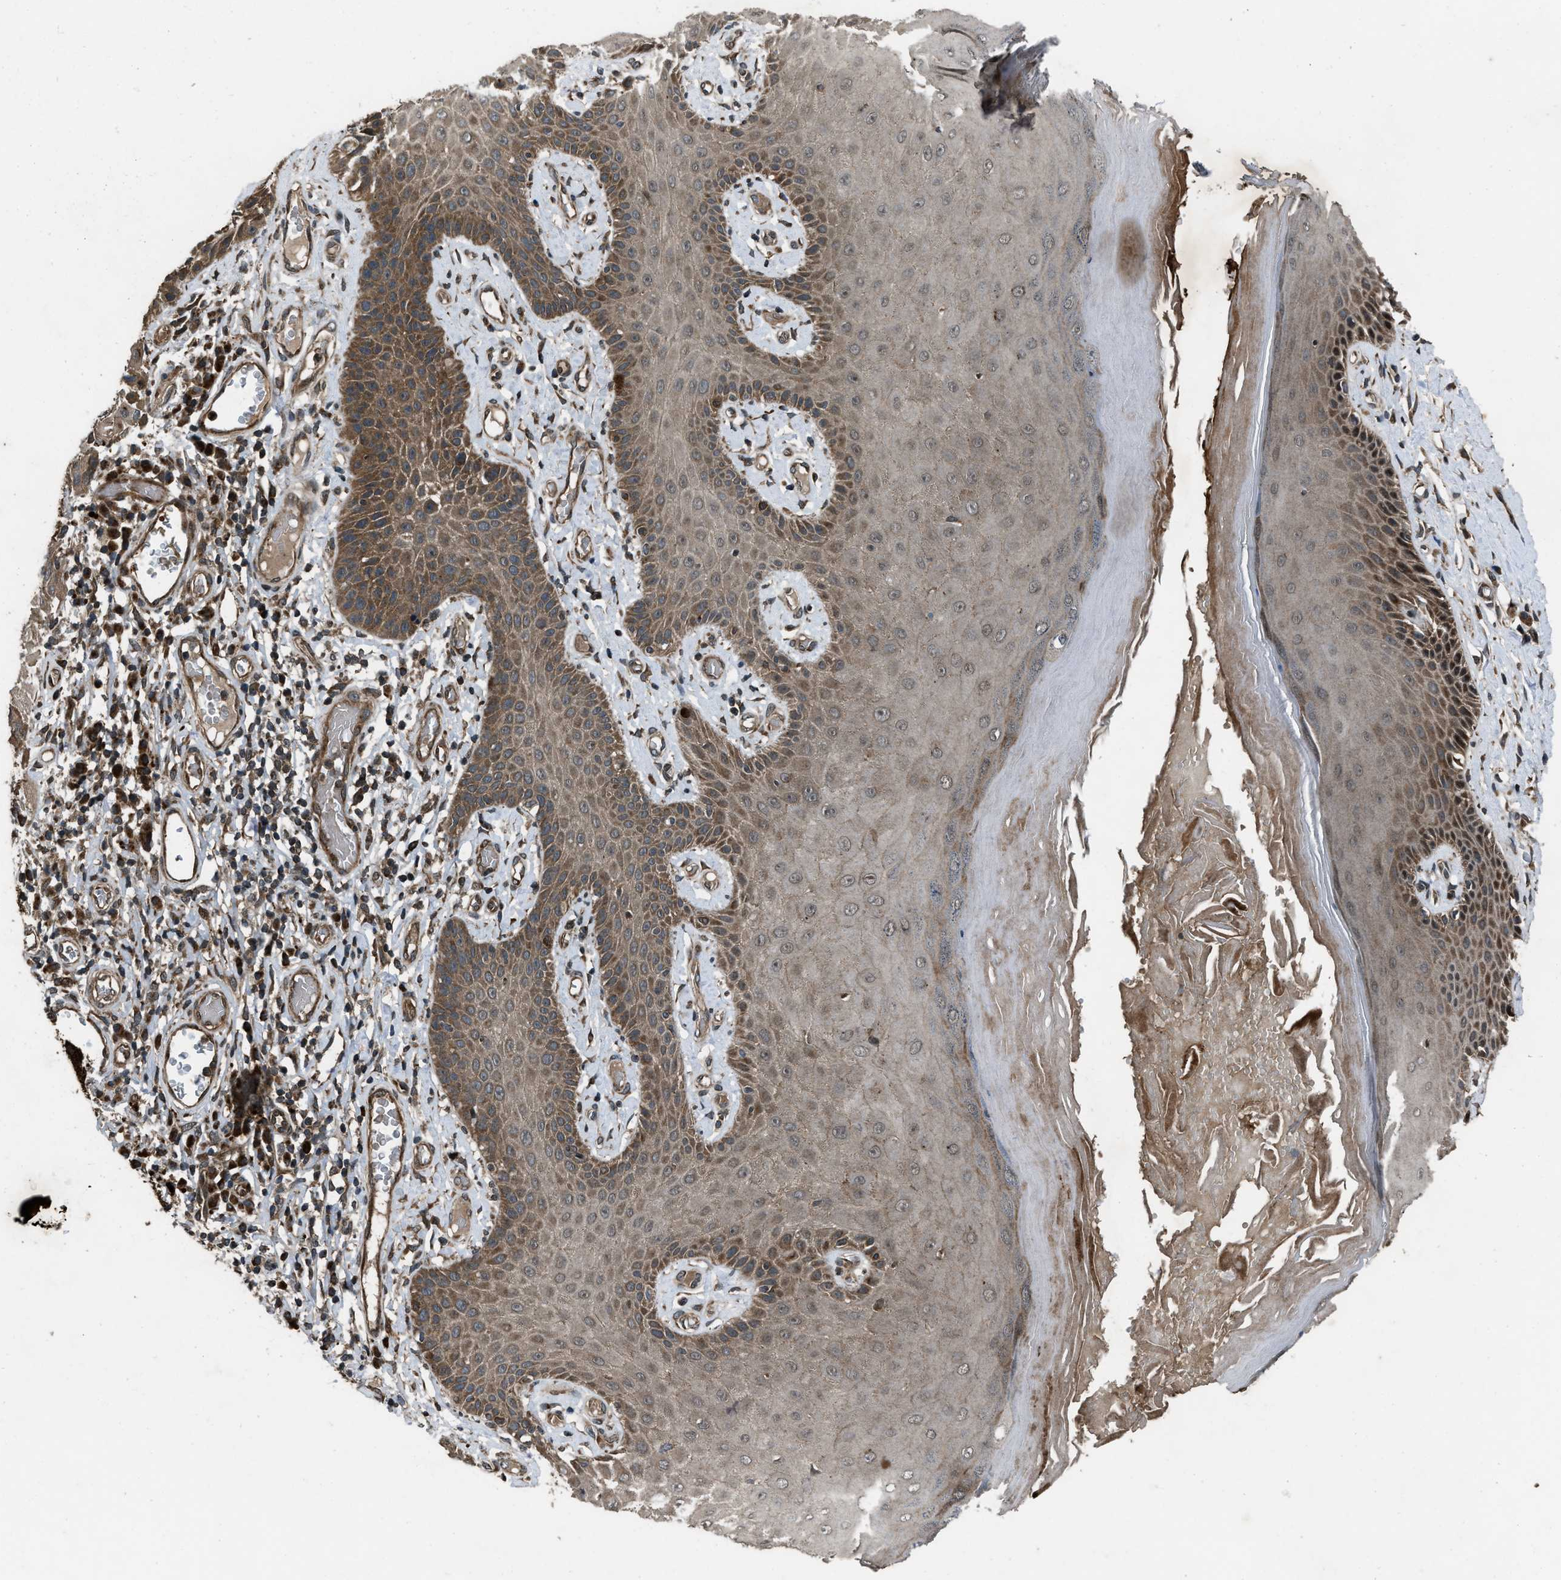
{"staining": {"intensity": "moderate", "quantity": ">75%", "location": "cytoplasmic/membranous"}, "tissue": "skin", "cell_type": "Epidermal cells", "image_type": "normal", "snomed": [{"axis": "morphology", "description": "Normal tissue, NOS"}, {"axis": "topography", "description": "Vulva"}], "caption": "A histopathology image showing moderate cytoplasmic/membranous staining in about >75% of epidermal cells in benign skin, as visualized by brown immunohistochemical staining.", "gene": "IRAK4", "patient": {"sex": "female", "age": 73}}